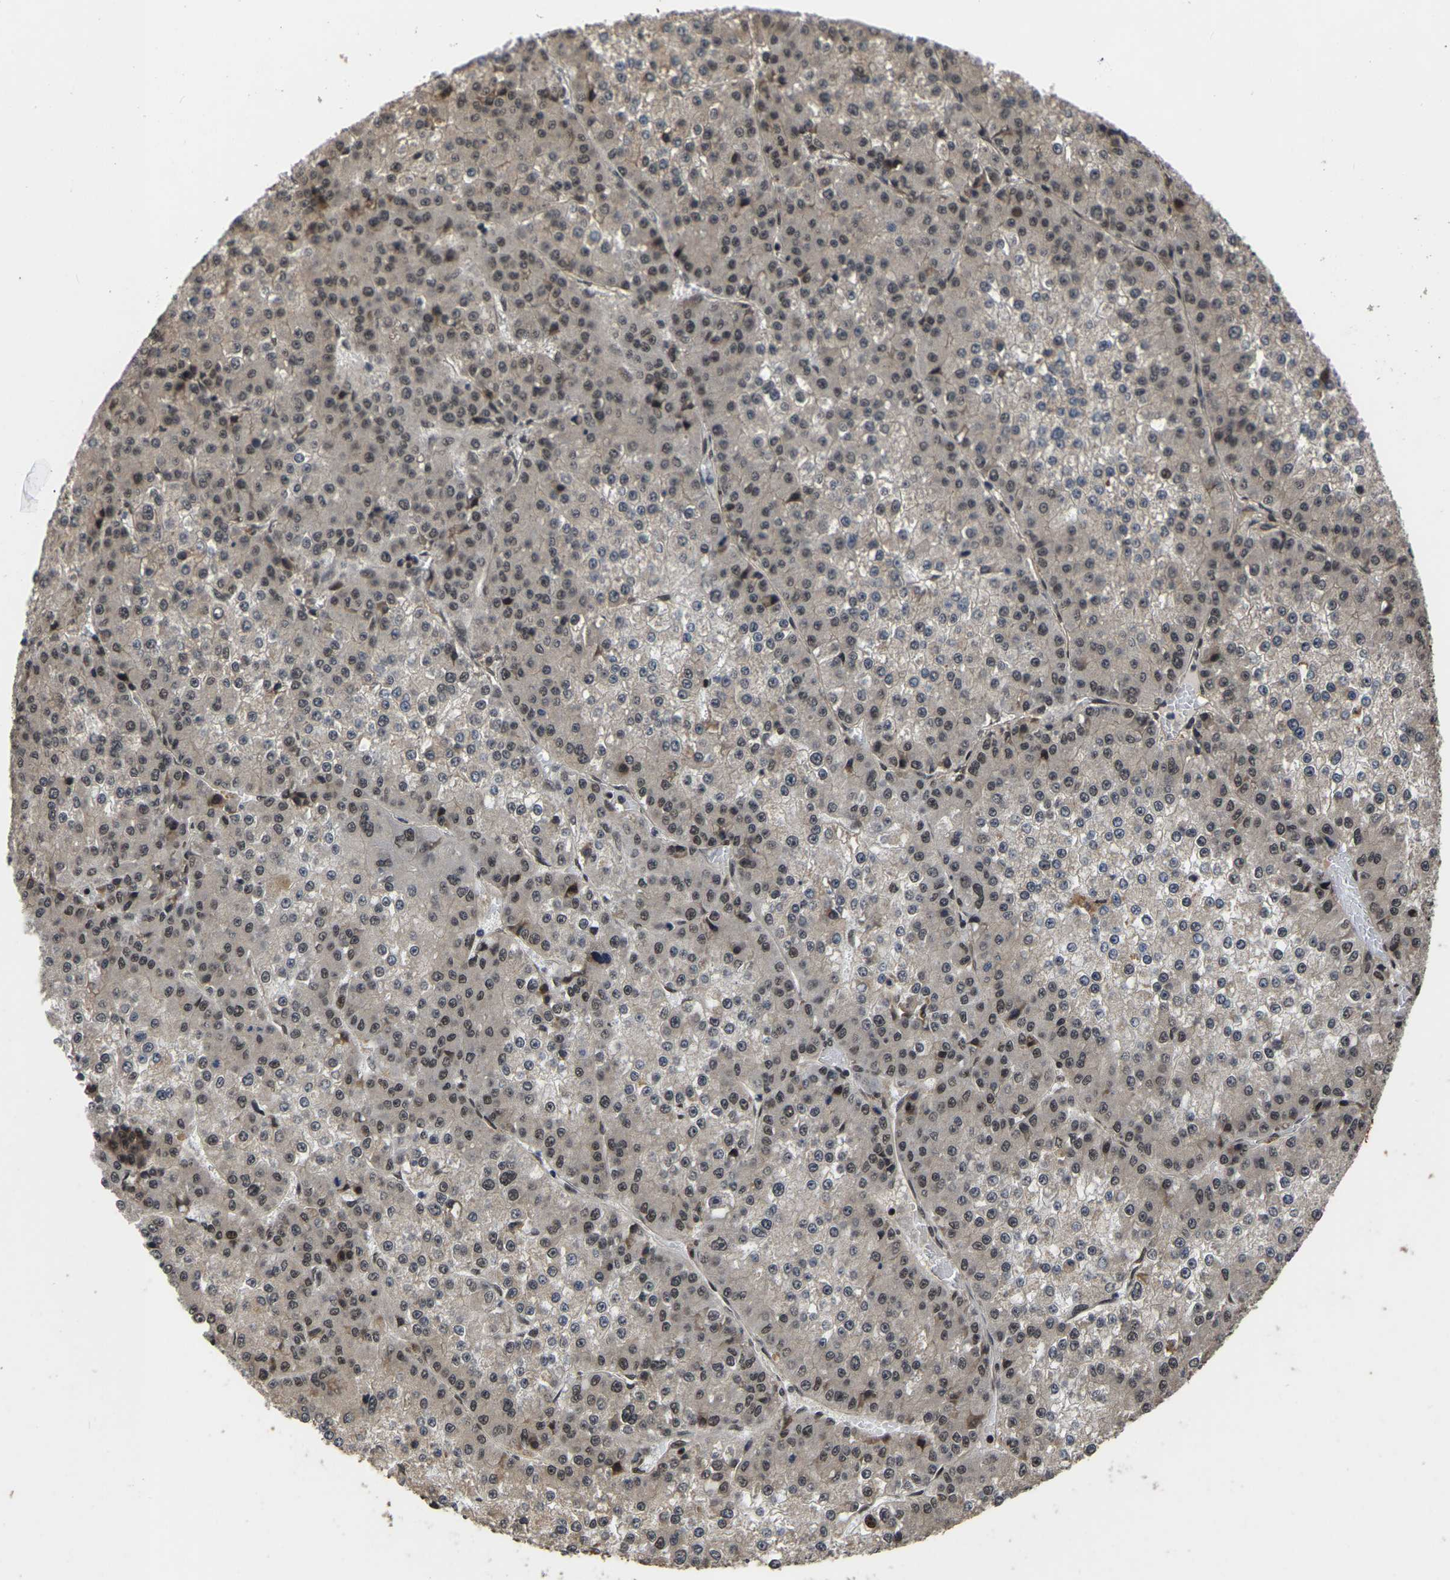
{"staining": {"intensity": "weak", "quantity": ">75%", "location": "cytoplasmic/membranous,nuclear"}, "tissue": "liver cancer", "cell_type": "Tumor cells", "image_type": "cancer", "snomed": [{"axis": "morphology", "description": "Carcinoma, Hepatocellular, NOS"}, {"axis": "topography", "description": "Liver"}], "caption": "Immunohistochemical staining of liver cancer (hepatocellular carcinoma) demonstrates low levels of weak cytoplasmic/membranous and nuclear protein expression in approximately >75% of tumor cells.", "gene": "CIAO1", "patient": {"sex": "female", "age": 73}}